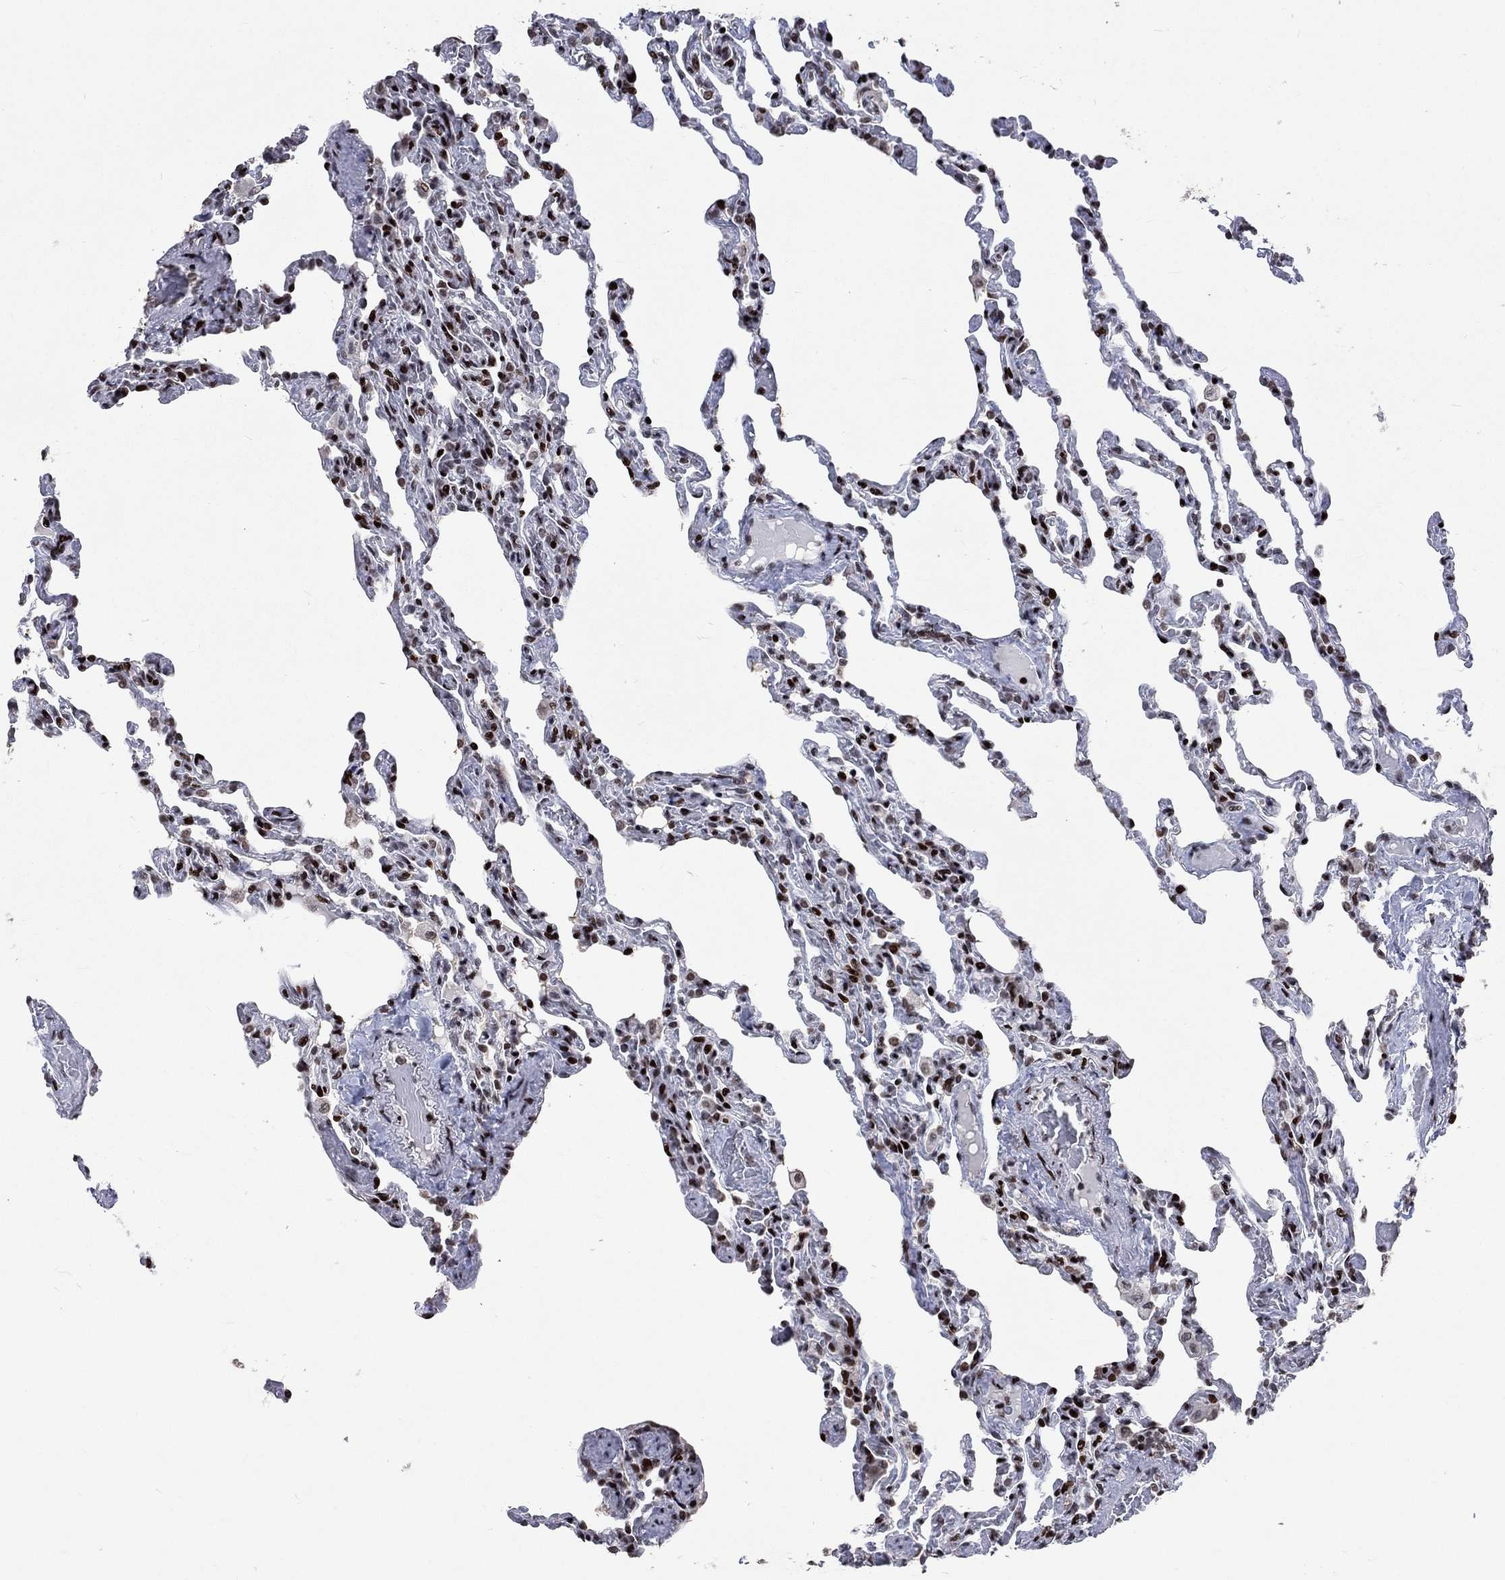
{"staining": {"intensity": "strong", "quantity": "25%-75%", "location": "nuclear"}, "tissue": "lung", "cell_type": "Alveolar cells", "image_type": "normal", "snomed": [{"axis": "morphology", "description": "Normal tissue, NOS"}, {"axis": "topography", "description": "Lung"}], "caption": "Immunohistochemistry (IHC) image of unremarkable lung: human lung stained using immunohistochemistry (IHC) demonstrates high levels of strong protein expression localized specifically in the nuclear of alveolar cells, appearing as a nuclear brown color.", "gene": "SRSF3", "patient": {"sex": "female", "age": 43}}